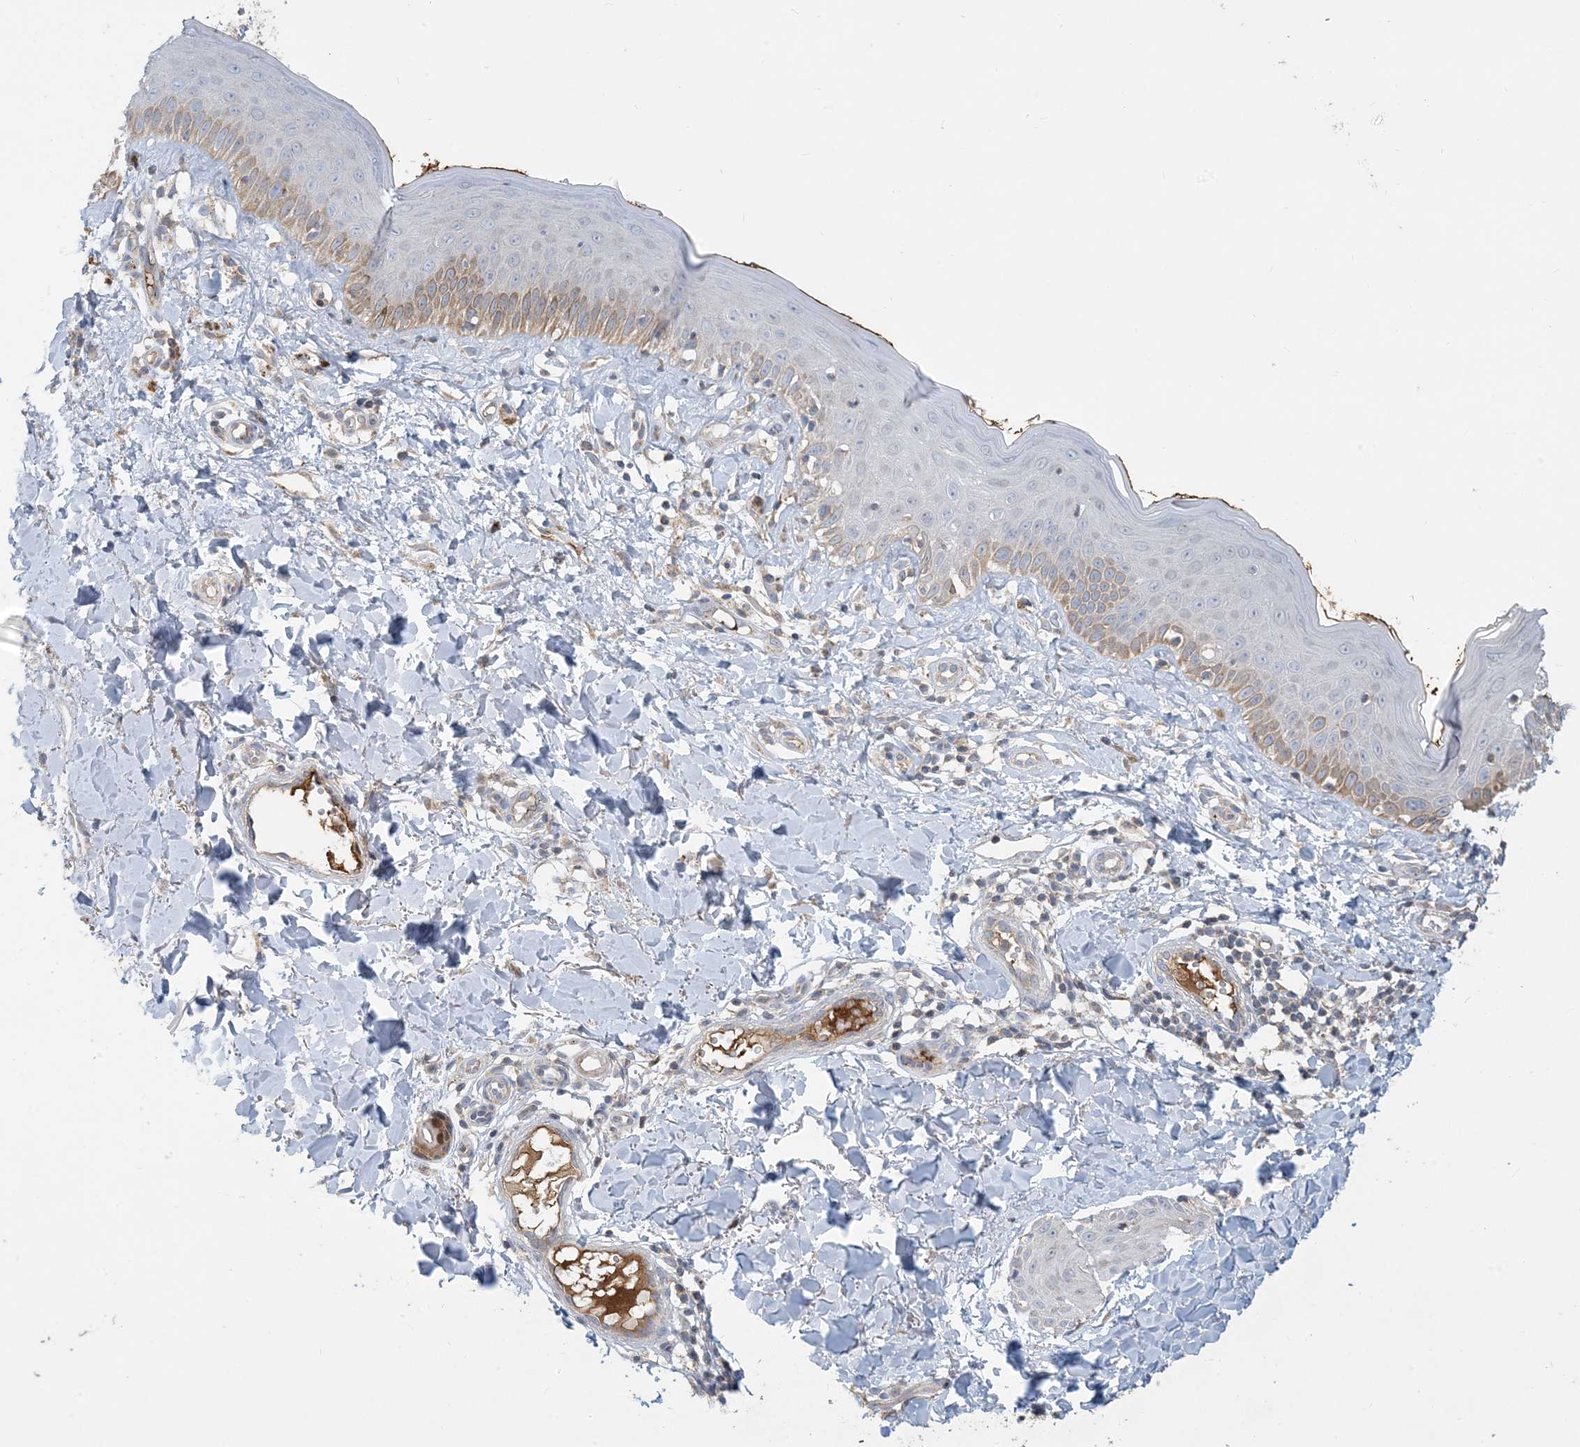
{"staining": {"intensity": "weak", "quantity": ">75%", "location": "cytoplasmic/membranous"}, "tissue": "skin", "cell_type": "Fibroblasts", "image_type": "normal", "snomed": [{"axis": "morphology", "description": "Normal tissue, NOS"}, {"axis": "topography", "description": "Skin"}], "caption": "A high-resolution image shows IHC staining of unremarkable skin, which demonstrates weak cytoplasmic/membranous positivity in approximately >75% of fibroblasts.", "gene": "ECHDC1", "patient": {"sex": "male", "age": 52}}